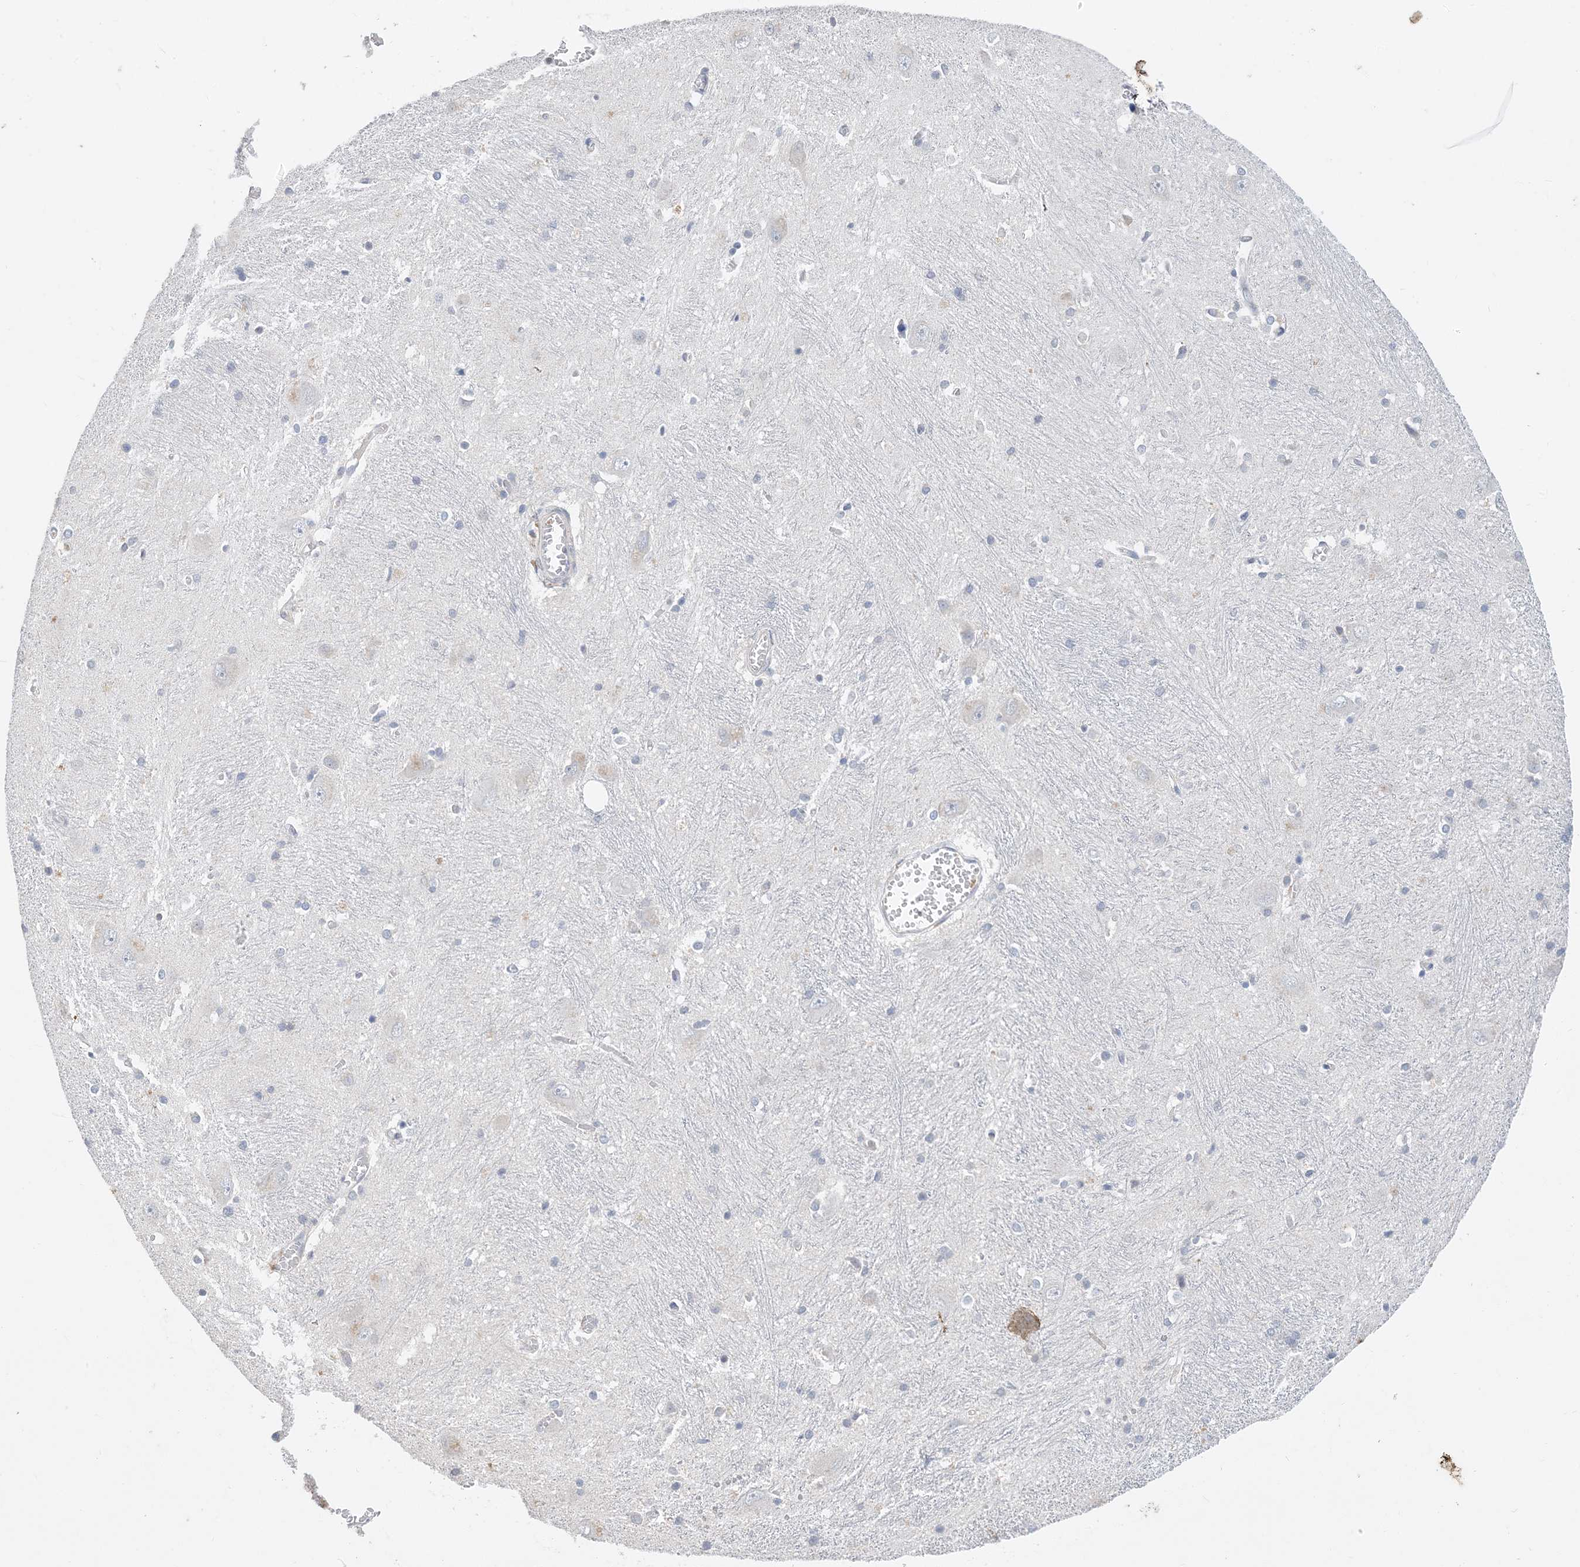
{"staining": {"intensity": "negative", "quantity": "none", "location": "none"}, "tissue": "caudate", "cell_type": "Glial cells", "image_type": "normal", "snomed": [{"axis": "morphology", "description": "Normal tissue, NOS"}, {"axis": "topography", "description": "Lateral ventricle wall"}], "caption": "This is an immunohistochemistry (IHC) histopathology image of normal caudate. There is no positivity in glial cells.", "gene": "KPRP", "patient": {"sex": "male", "age": 37}}